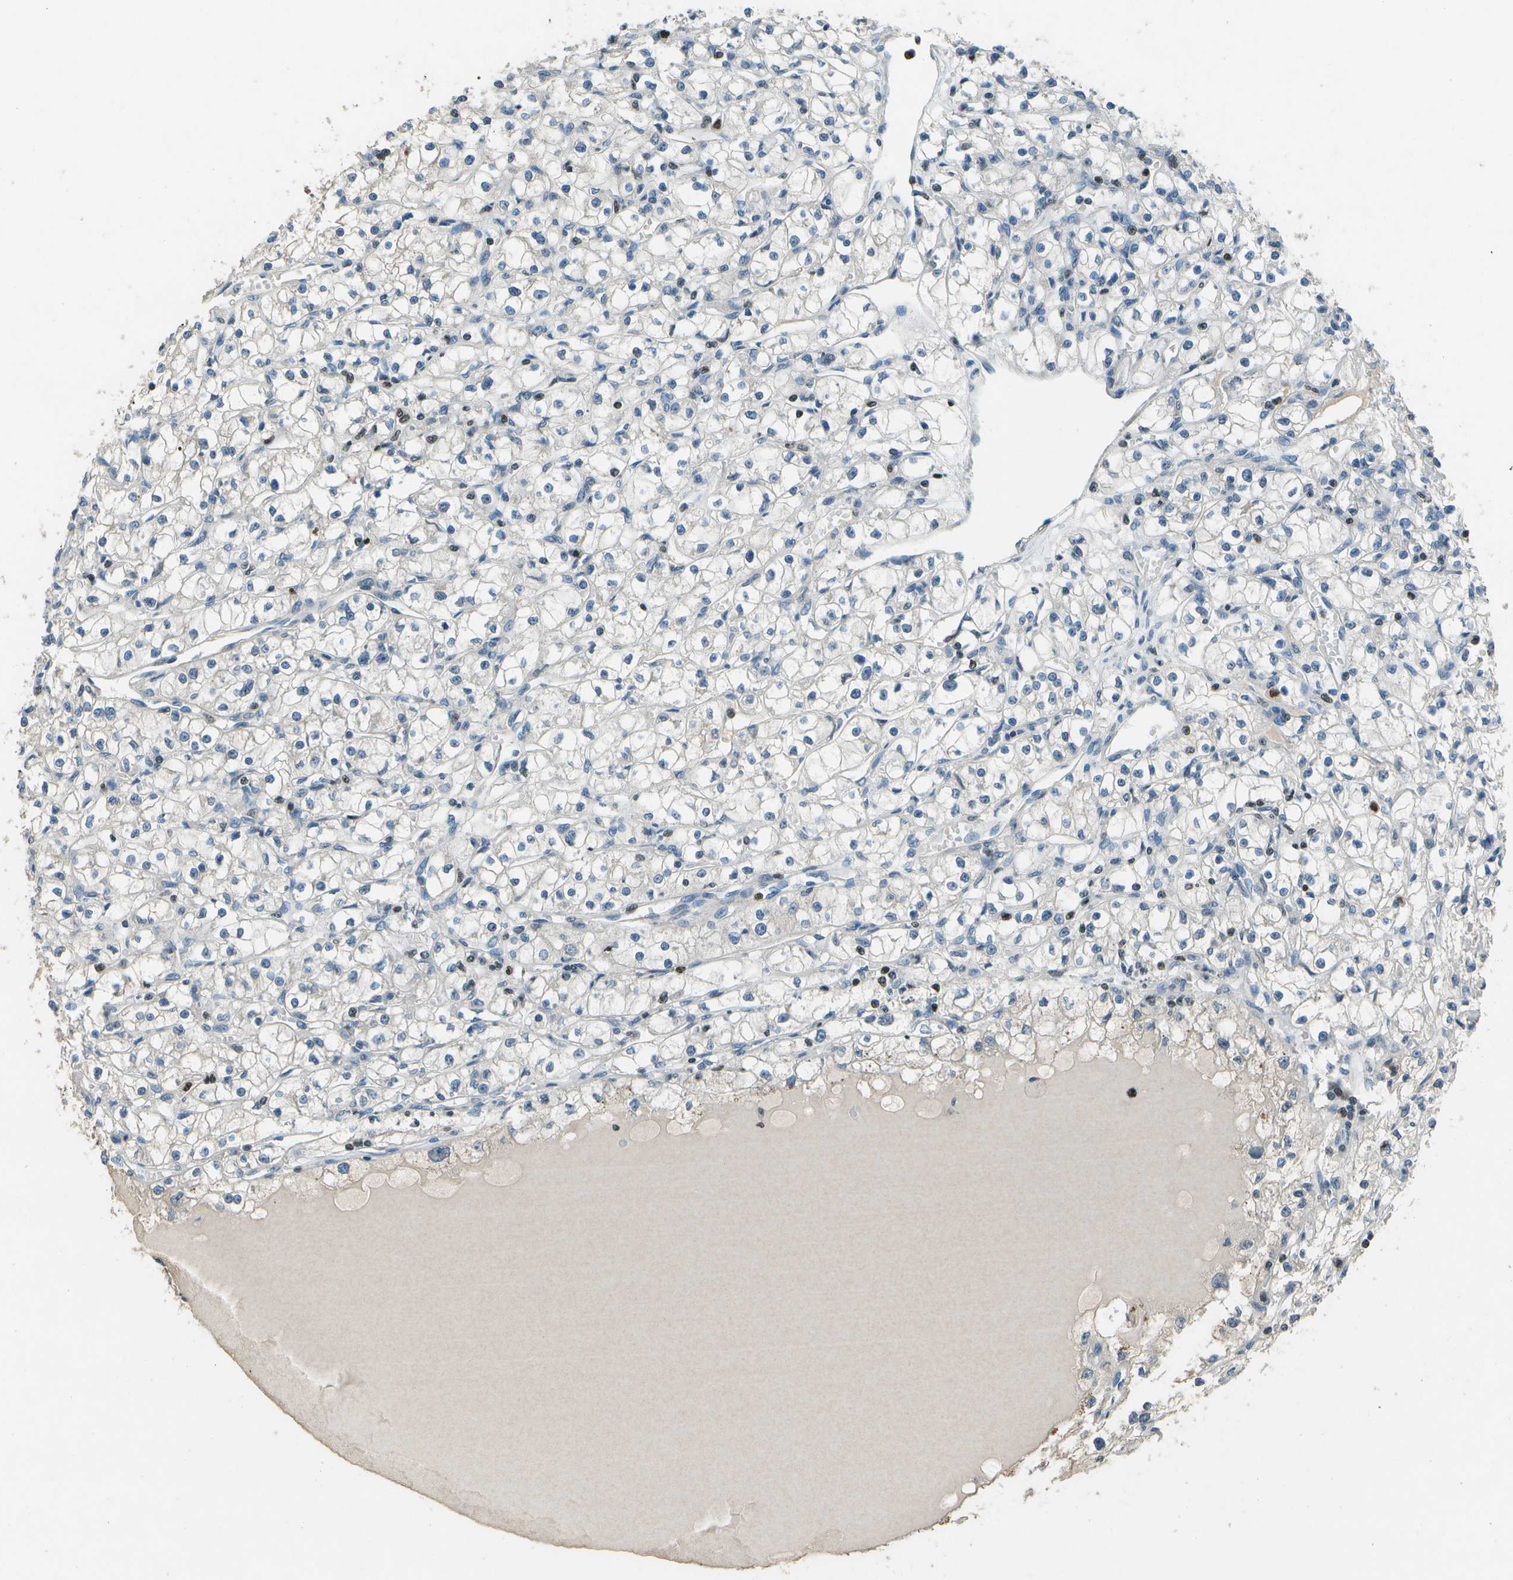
{"staining": {"intensity": "negative", "quantity": "none", "location": "none"}, "tissue": "renal cancer", "cell_type": "Tumor cells", "image_type": "cancer", "snomed": [{"axis": "morphology", "description": "Adenocarcinoma, NOS"}, {"axis": "topography", "description": "Kidney"}], "caption": "Tumor cells show no significant protein positivity in renal cancer (adenocarcinoma). (Stains: DAB immunohistochemistry (IHC) with hematoxylin counter stain, Microscopy: brightfield microscopy at high magnification).", "gene": "PDLIM1", "patient": {"sex": "male", "age": 56}}